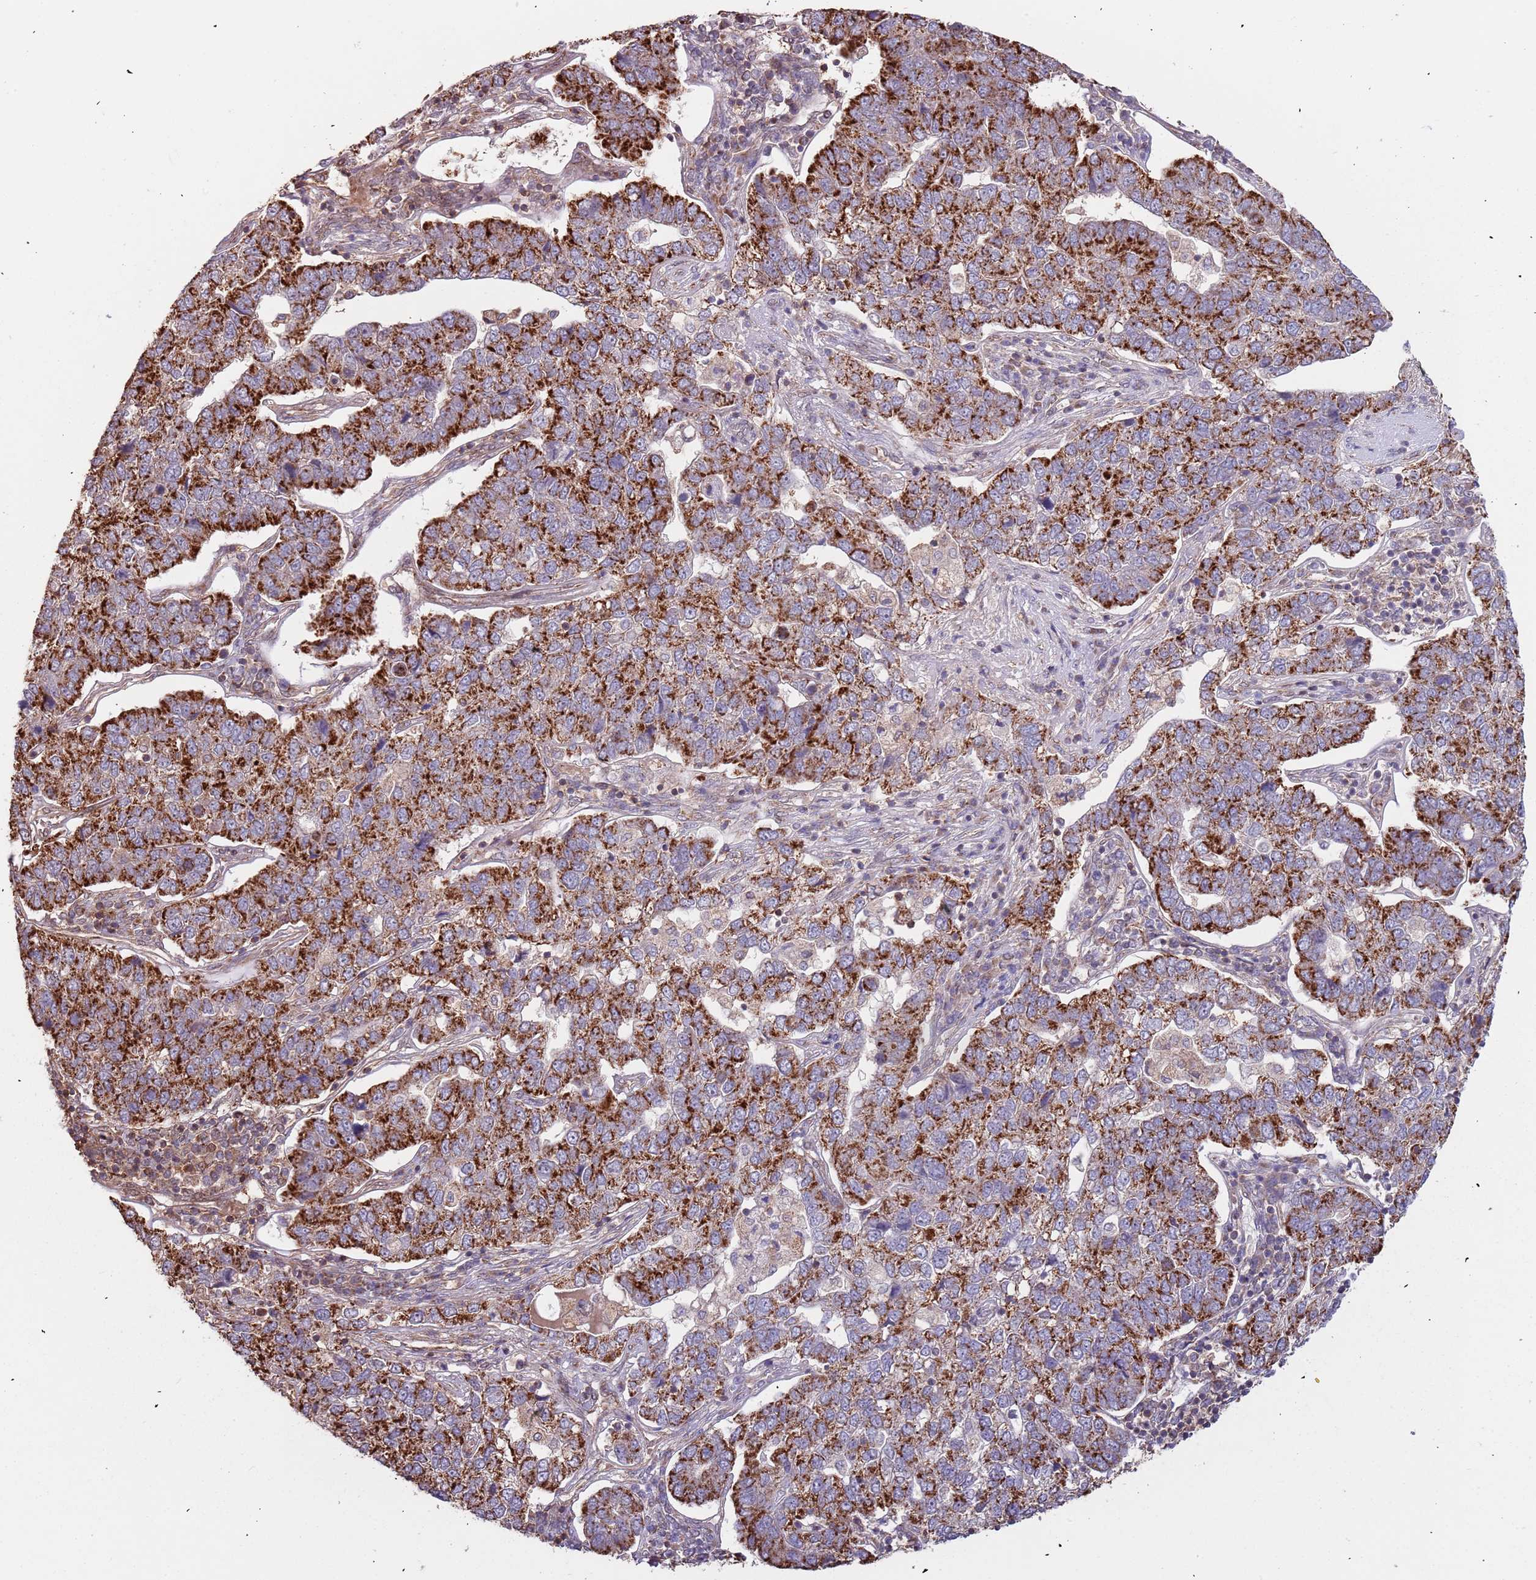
{"staining": {"intensity": "strong", "quantity": "25%-75%", "location": "cytoplasmic/membranous"}, "tissue": "pancreatic cancer", "cell_type": "Tumor cells", "image_type": "cancer", "snomed": [{"axis": "morphology", "description": "Adenocarcinoma, NOS"}, {"axis": "topography", "description": "Pancreas"}], "caption": "Strong cytoplasmic/membranous positivity for a protein is present in approximately 25%-75% of tumor cells of pancreatic cancer using IHC.", "gene": "IL17RD", "patient": {"sex": "female", "age": 61}}